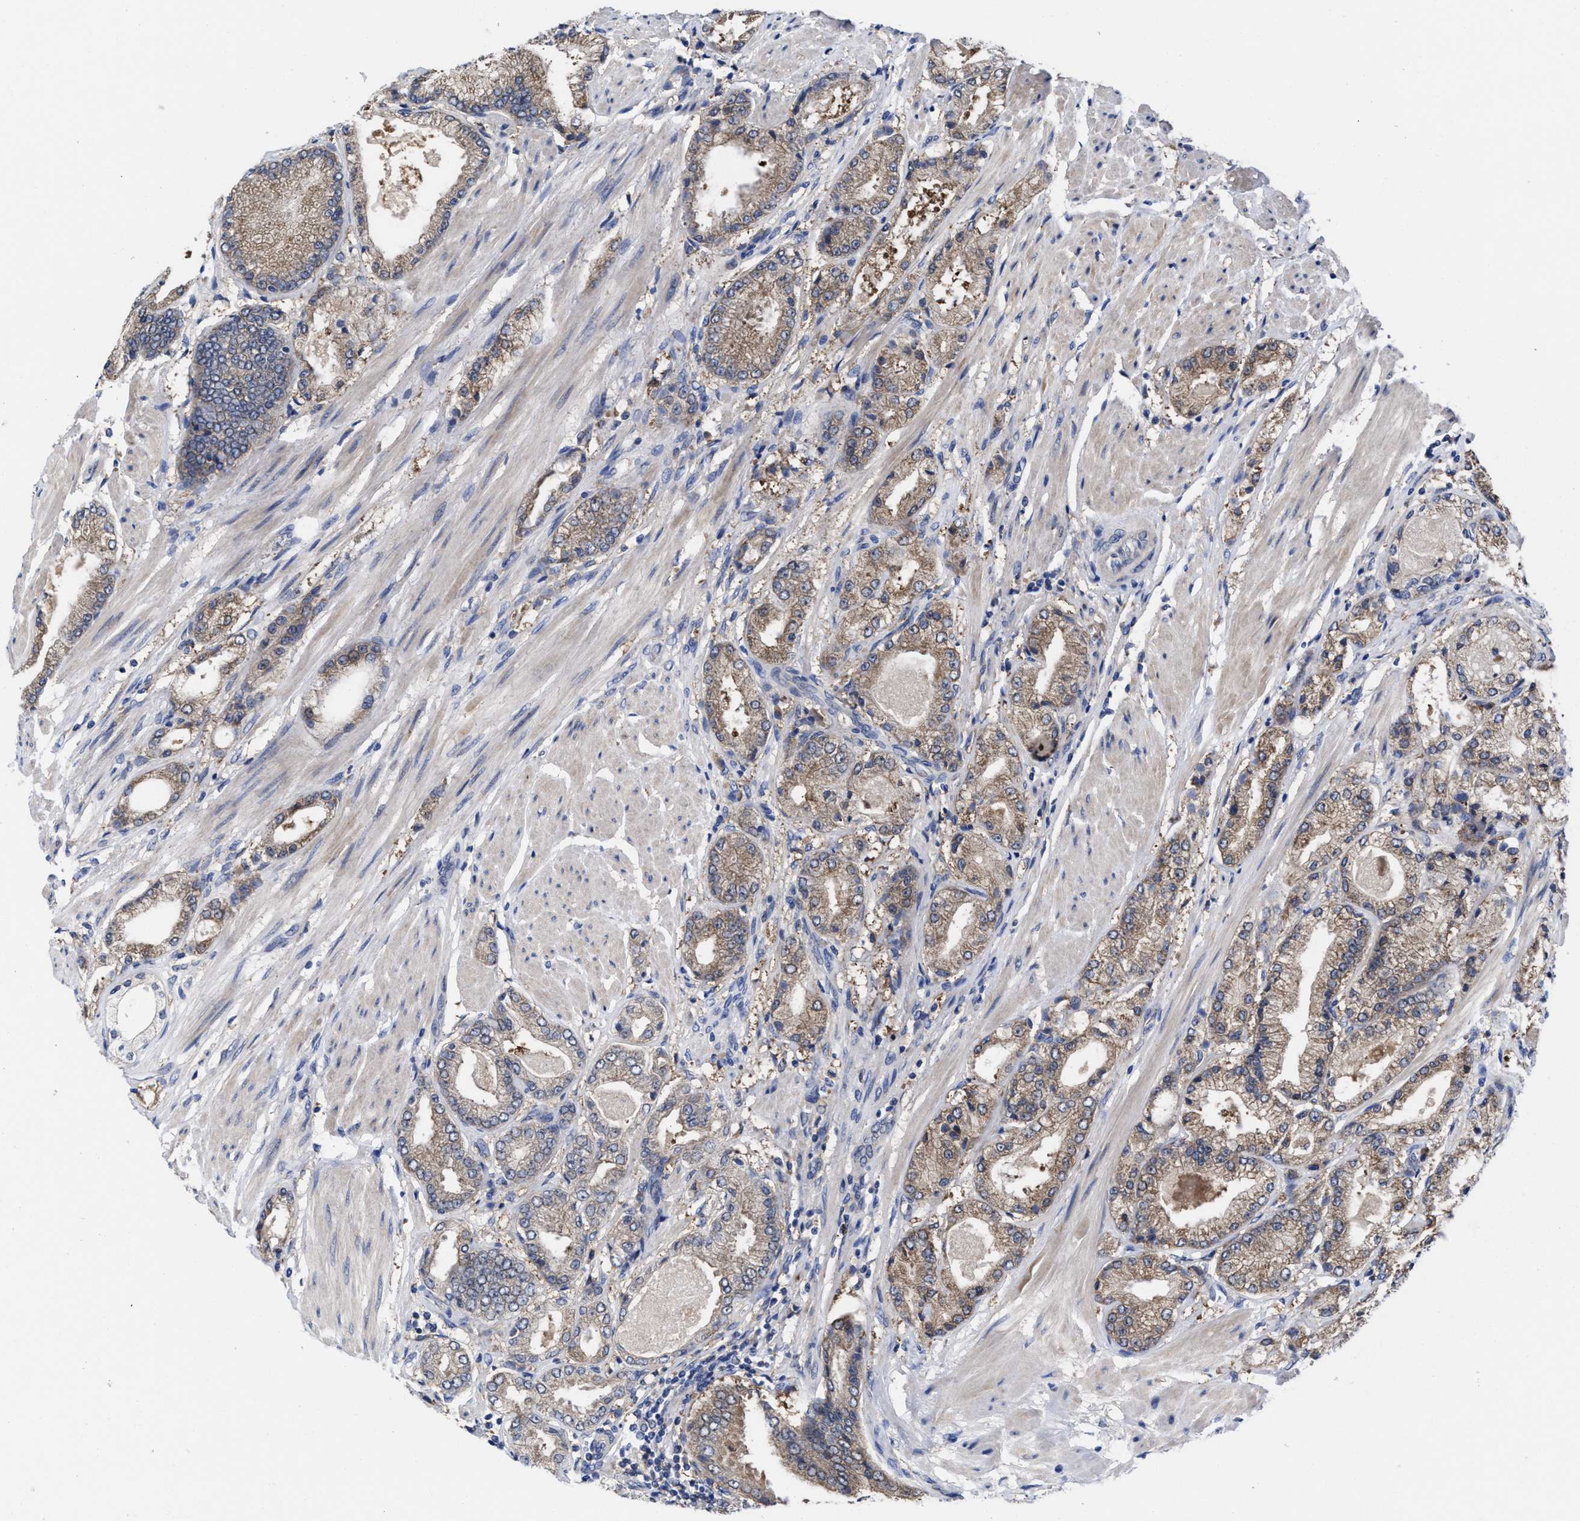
{"staining": {"intensity": "weak", "quantity": ">75%", "location": "cytoplasmic/membranous"}, "tissue": "prostate cancer", "cell_type": "Tumor cells", "image_type": "cancer", "snomed": [{"axis": "morphology", "description": "Adenocarcinoma, High grade"}, {"axis": "topography", "description": "Prostate"}], "caption": "Immunohistochemistry (DAB (3,3'-diaminobenzidine)) staining of human prostate cancer reveals weak cytoplasmic/membranous protein staining in approximately >75% of tumor cells.", "gene": "TXNDC17", "patient": {"sex": "male", "age": 50}}